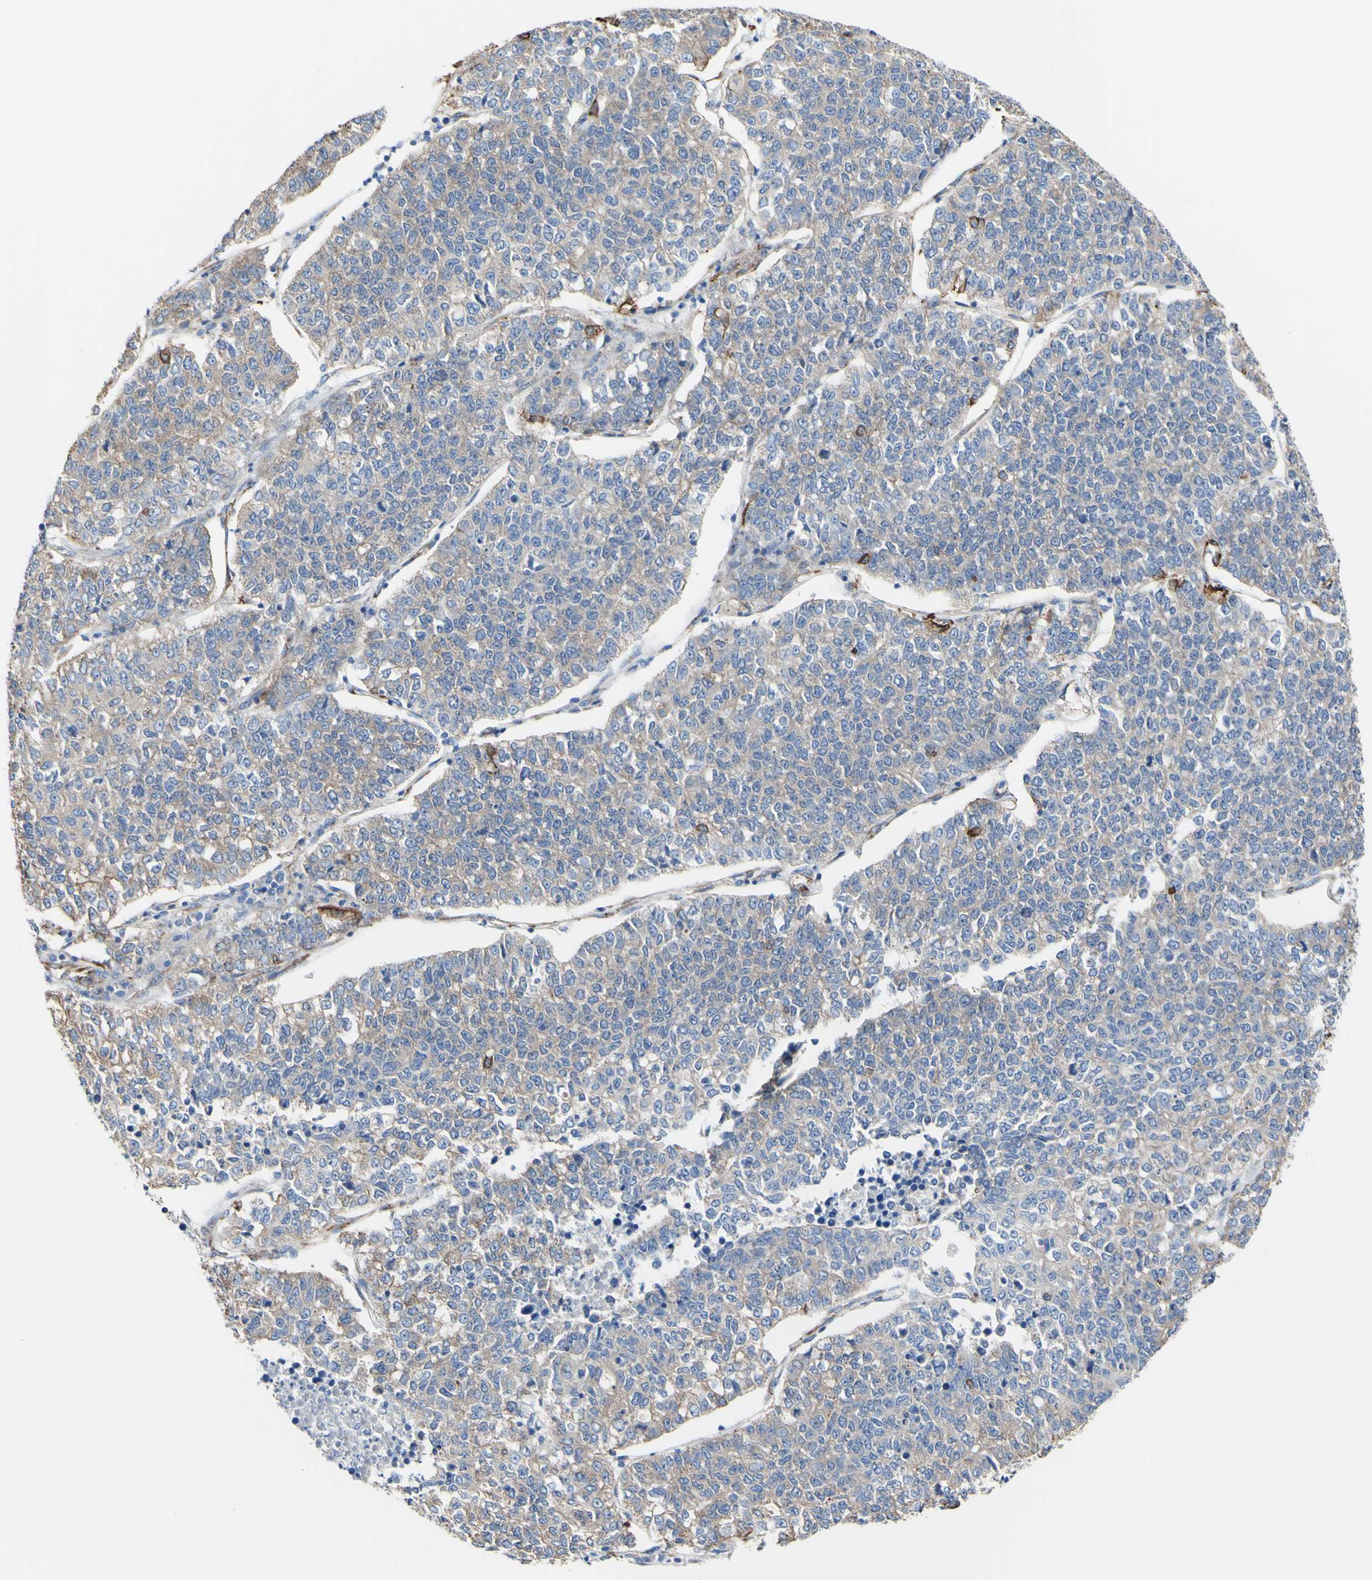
{"staining": {"intensity": "weak", "quantity": ">75%", "location": "cytoplasmic/membranous"}, "tissue": "lung cancer", "cell_type": "Tumor cells", "image_type": "cancer", "snomed": [{"axis": "morphology", "description": "Adenocarcinoma, NOS"}, {"axis": "topography", "description": "Lung"}], "caption": "A photomicrograph showing weak cytoplasmic/membranous expression in about >75% of tumor cells in lung cancer (adenocarcinoma), as visualized by brown immunohistochemical staining.", "gene": "LRIG3", "patient": {"sex": "male", "age": 49}}